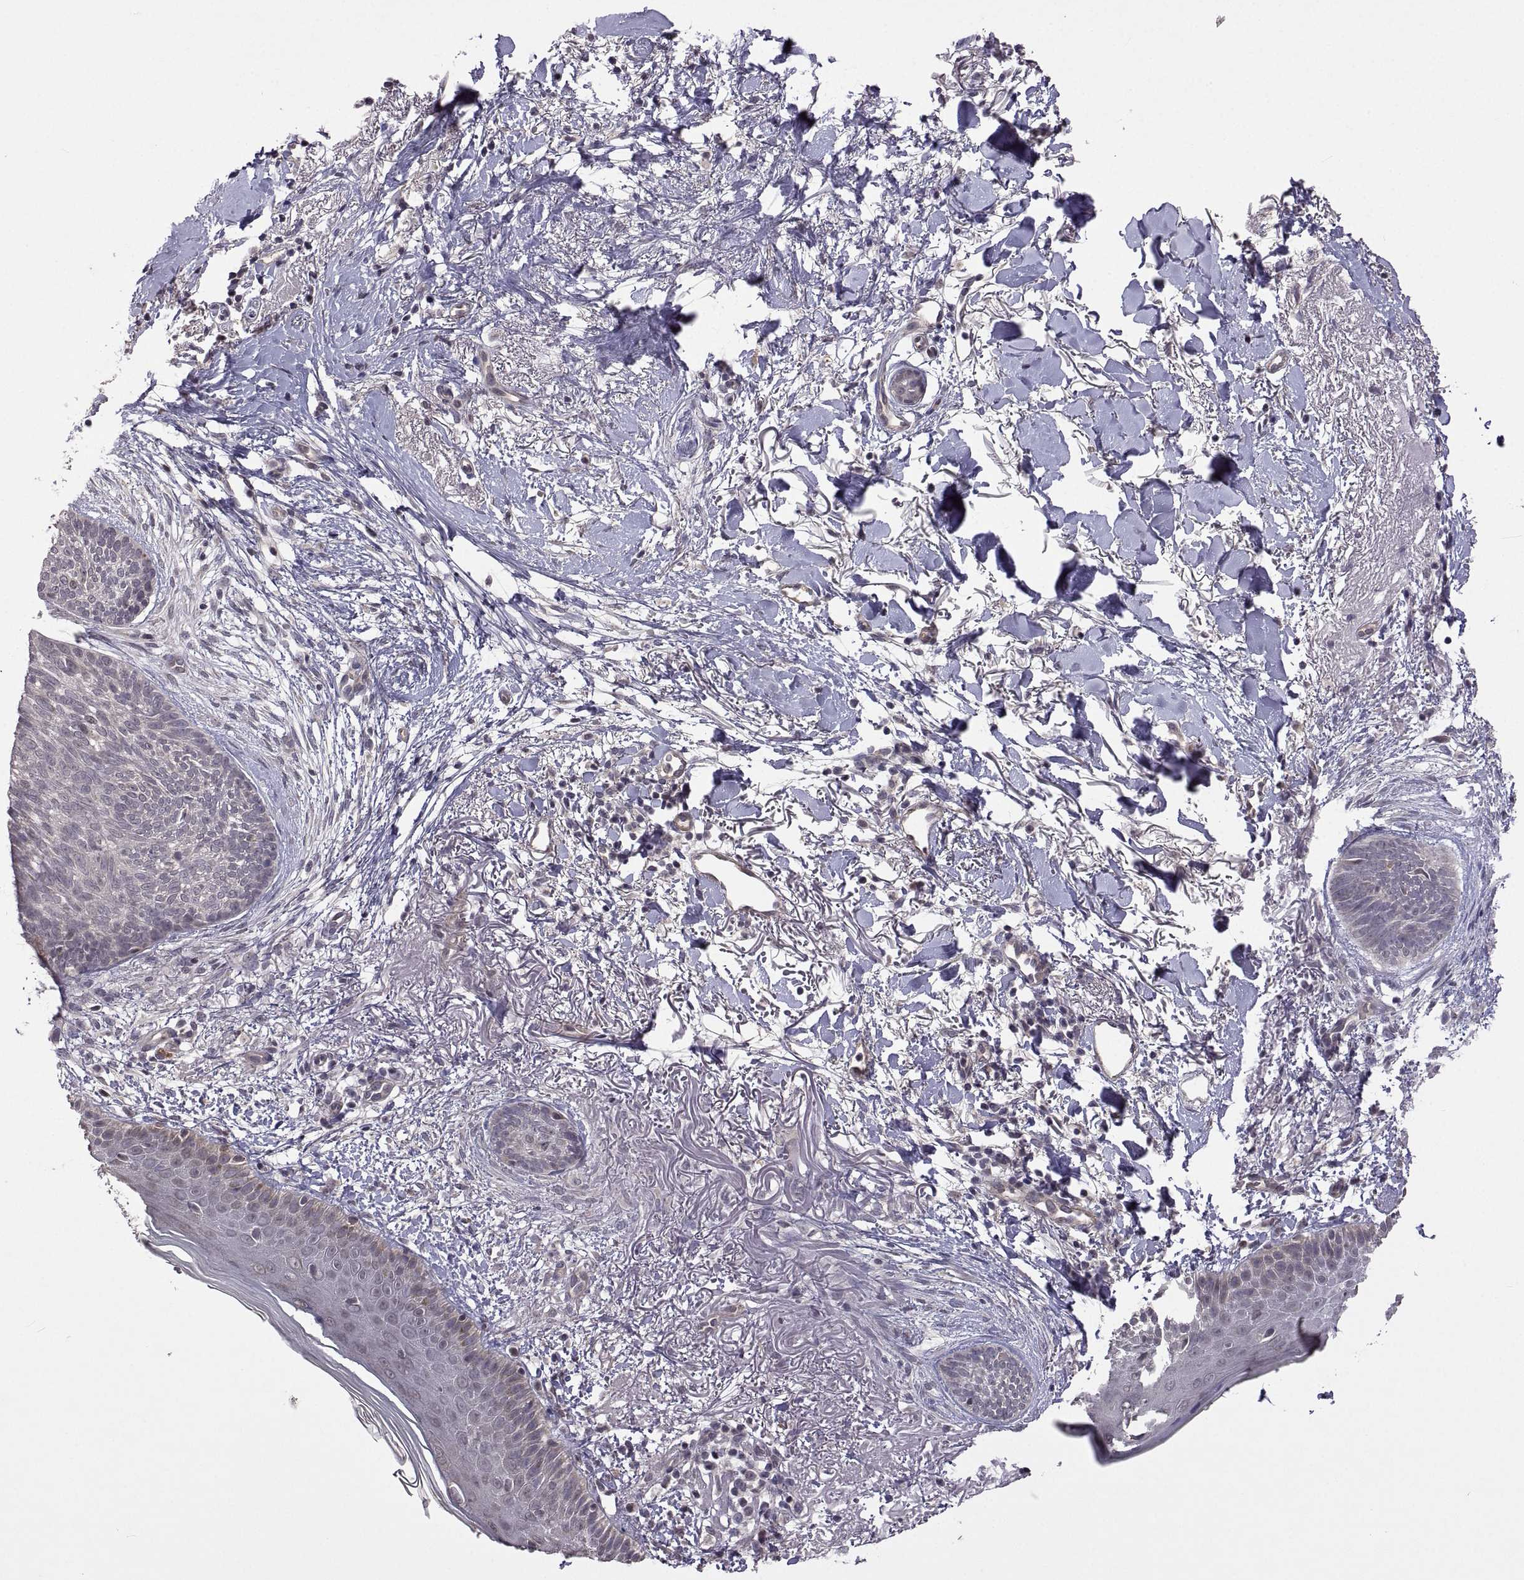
{"staining": {"intensity": "negative", "quantity": "none", "location": "none"}, "tissue": "skin cancer", "cell_type": "Tumor cells", "image_type": "cancer", "snomed": [{"axis": "morphology", "description": "Normal tissue, NOS"}, {"axis": "morphology", "description": "Basal cell carcinoma"}, {"axis": "topography", "description": "Skin"}], "caption": "Skin basal cell carcinoma stained for a protein using IHC reveals no expression tumor cells.", "gene": "LAMA1", "patient": {"sex": "male", "age": 84}}